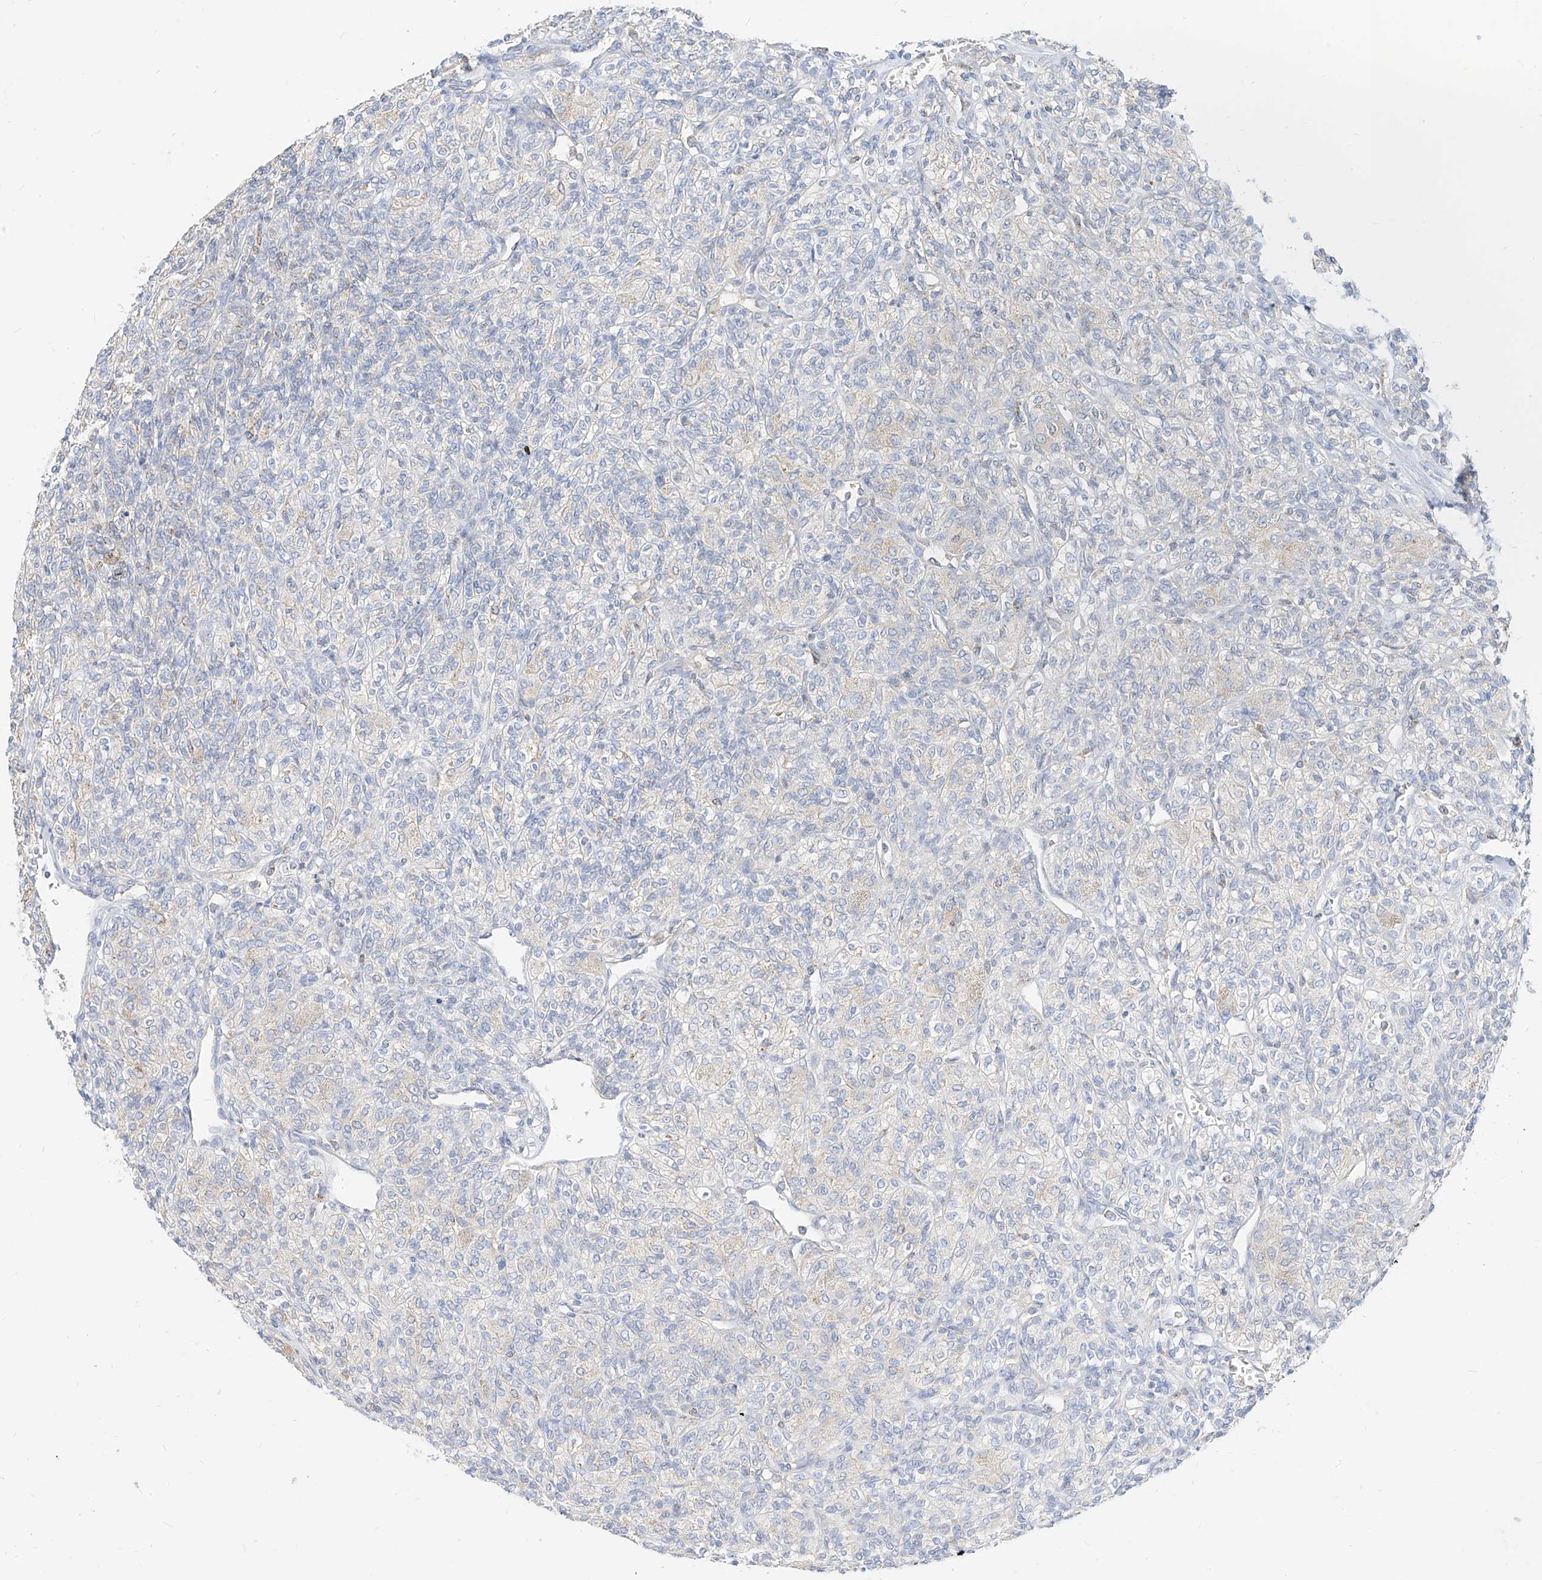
{"staining": {"intensity": "negative", "quantity": "none", "location": "none"}, "tissue": "renal cancer", "cell_type": "Tumor cells", "image_type": "cancer", "snomed": [{"axis": "morphology", "description": "Adenocarcinoma, NOS"}, {"axis": "topography", "description": "Kidney"}], "caption": "Renal cancer (adenocarcinoma) stained for a protein using IHC reveals no expression tumor cells.", "gene": "RASA2", "patient": {"sex": "male", "age": 77}}